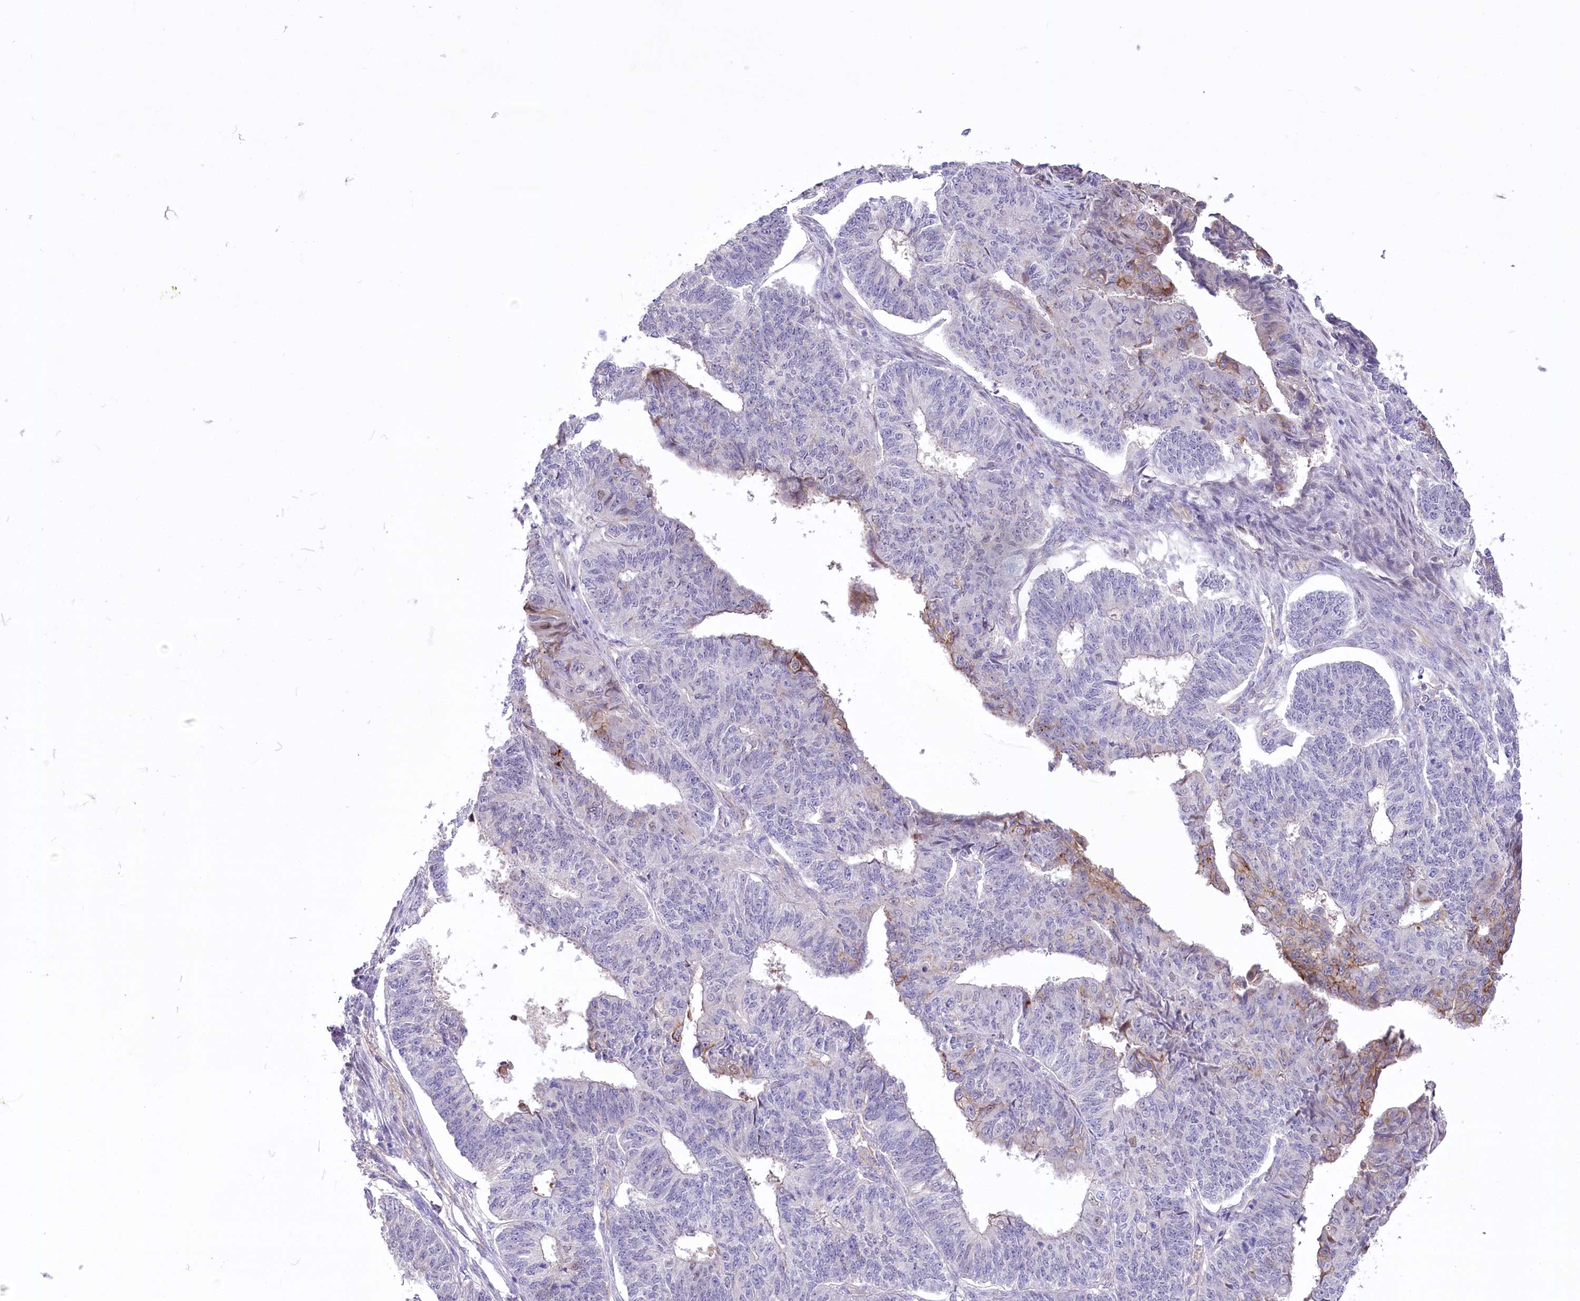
{"staining": {"intensity": "weak", "quantity": "<25%", "location": "cytoplasmic/membranous"}, "tissue": "endometrial cancer", "cell_type": "Tumor cells", "image_type": "cancer", "snomed": [{"axis": "morphology", "description": "Adenocarcinoma, NOS"}, {"axis": "topography", "description": "Endometrium"}], "caption": "There is no significant positivity in tumor cells of endometrial adenocarcinoma.", "gene": "CEP164", "patient": {"sex": "female", "age": 32}}